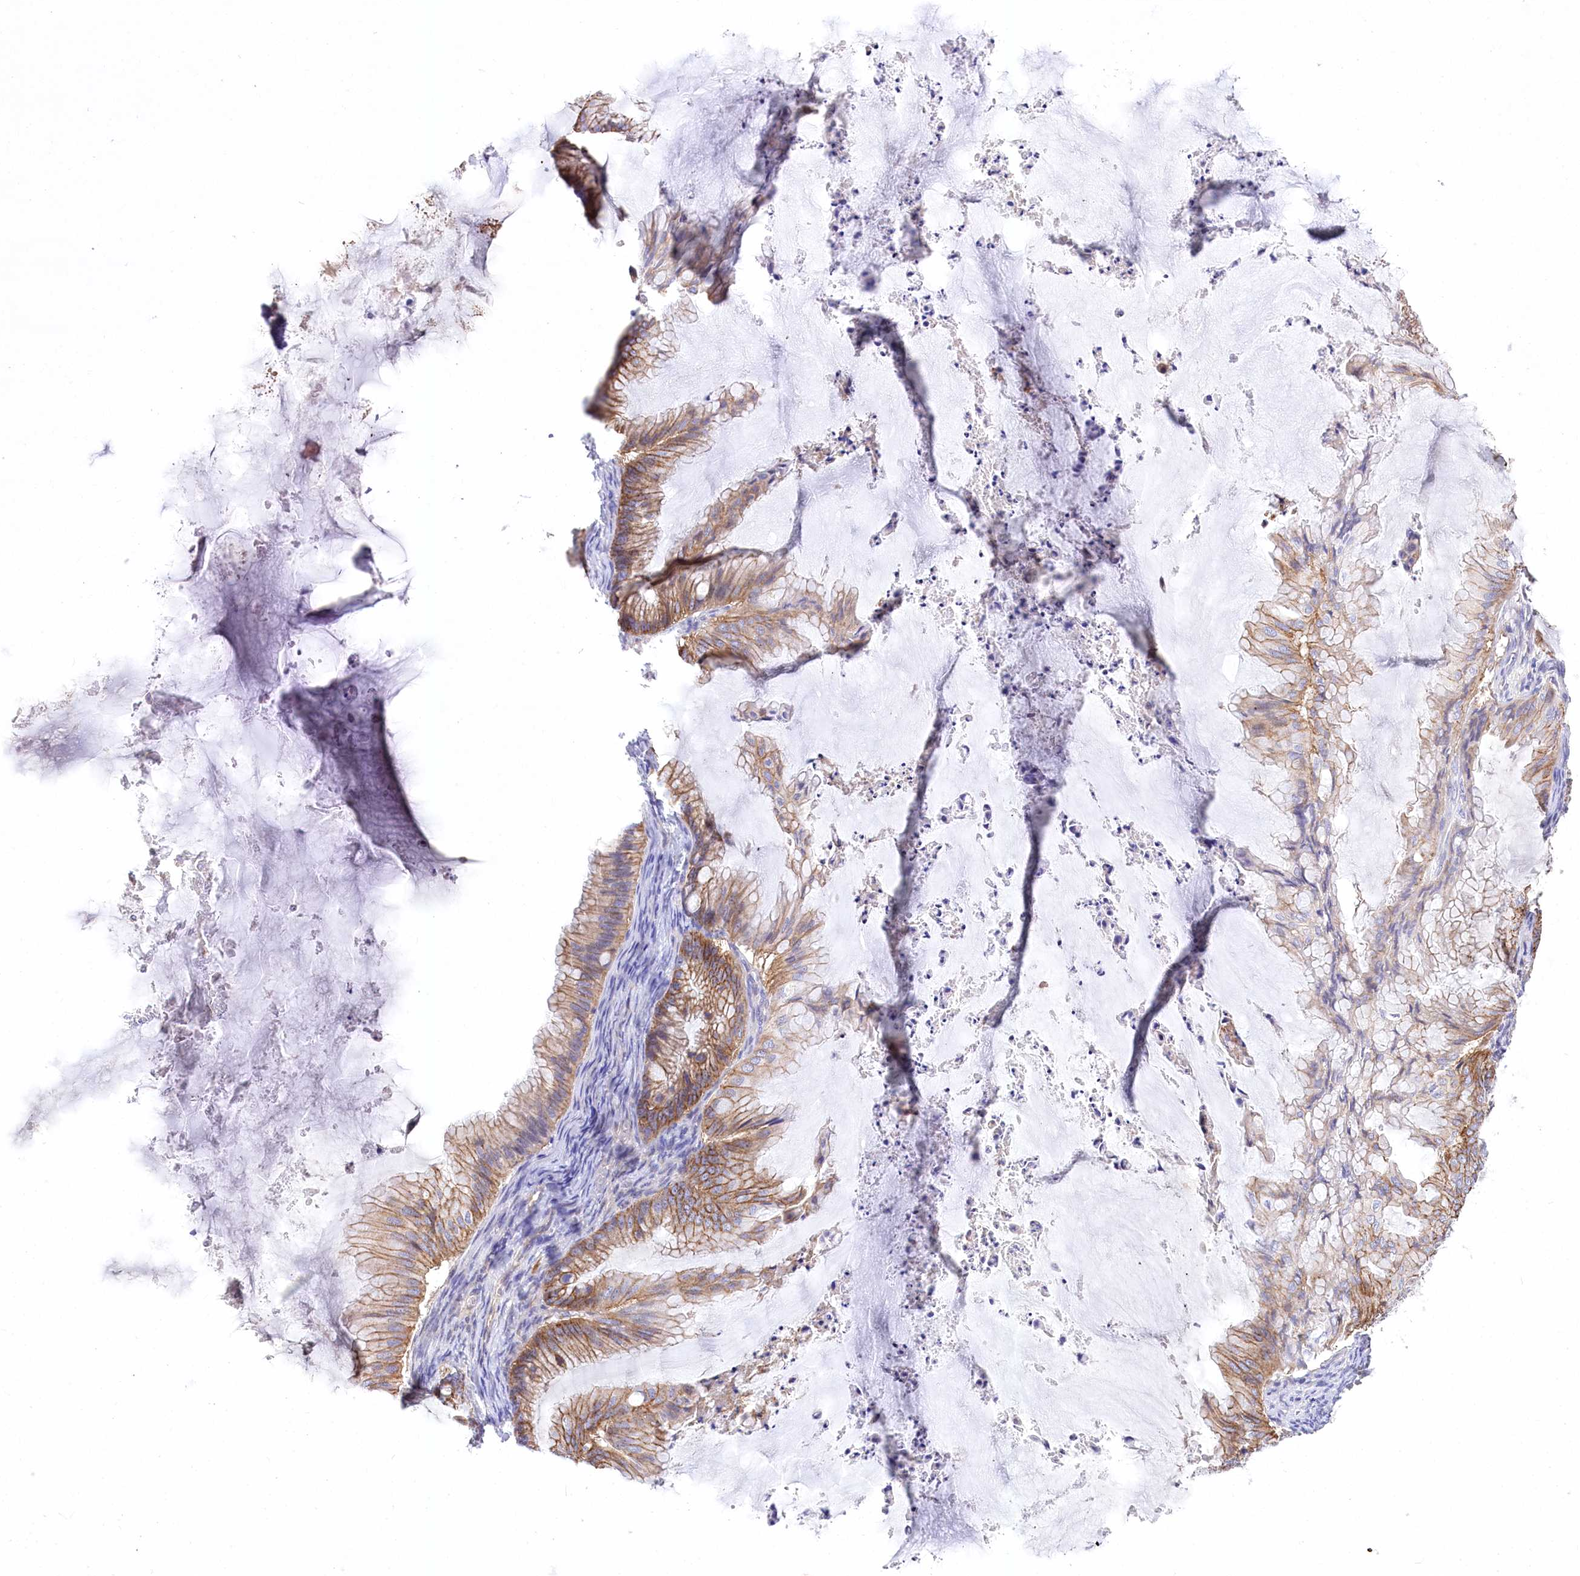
{"staining": {"intensity": "moderate", "quantity": "25%-75%", "location": "cytoplasmic/membranous"}, "tissue": "ovarian cancer", "cell_type": "Tumor cells", "image_type": "cancer", "snomed": [{"axis": "morphology", "description": "Cystadenocarcinoma, mucinous, NOS"}, {"axis": "topography", "description": "Ovary"}], "caption": "A medium amount of moderate cytoplasmic/membranous positivity is appreciated in approximately 25%-75% of tumor cells in ovarian cancer tissue. The staining was performed using DAB to visualize the protein expression in brown, while the nuclei were stained in blue with hematoxylin (Magnification: 20x).", "gene": "CEP164", "patient": {"sex": "female", "age": 71}}